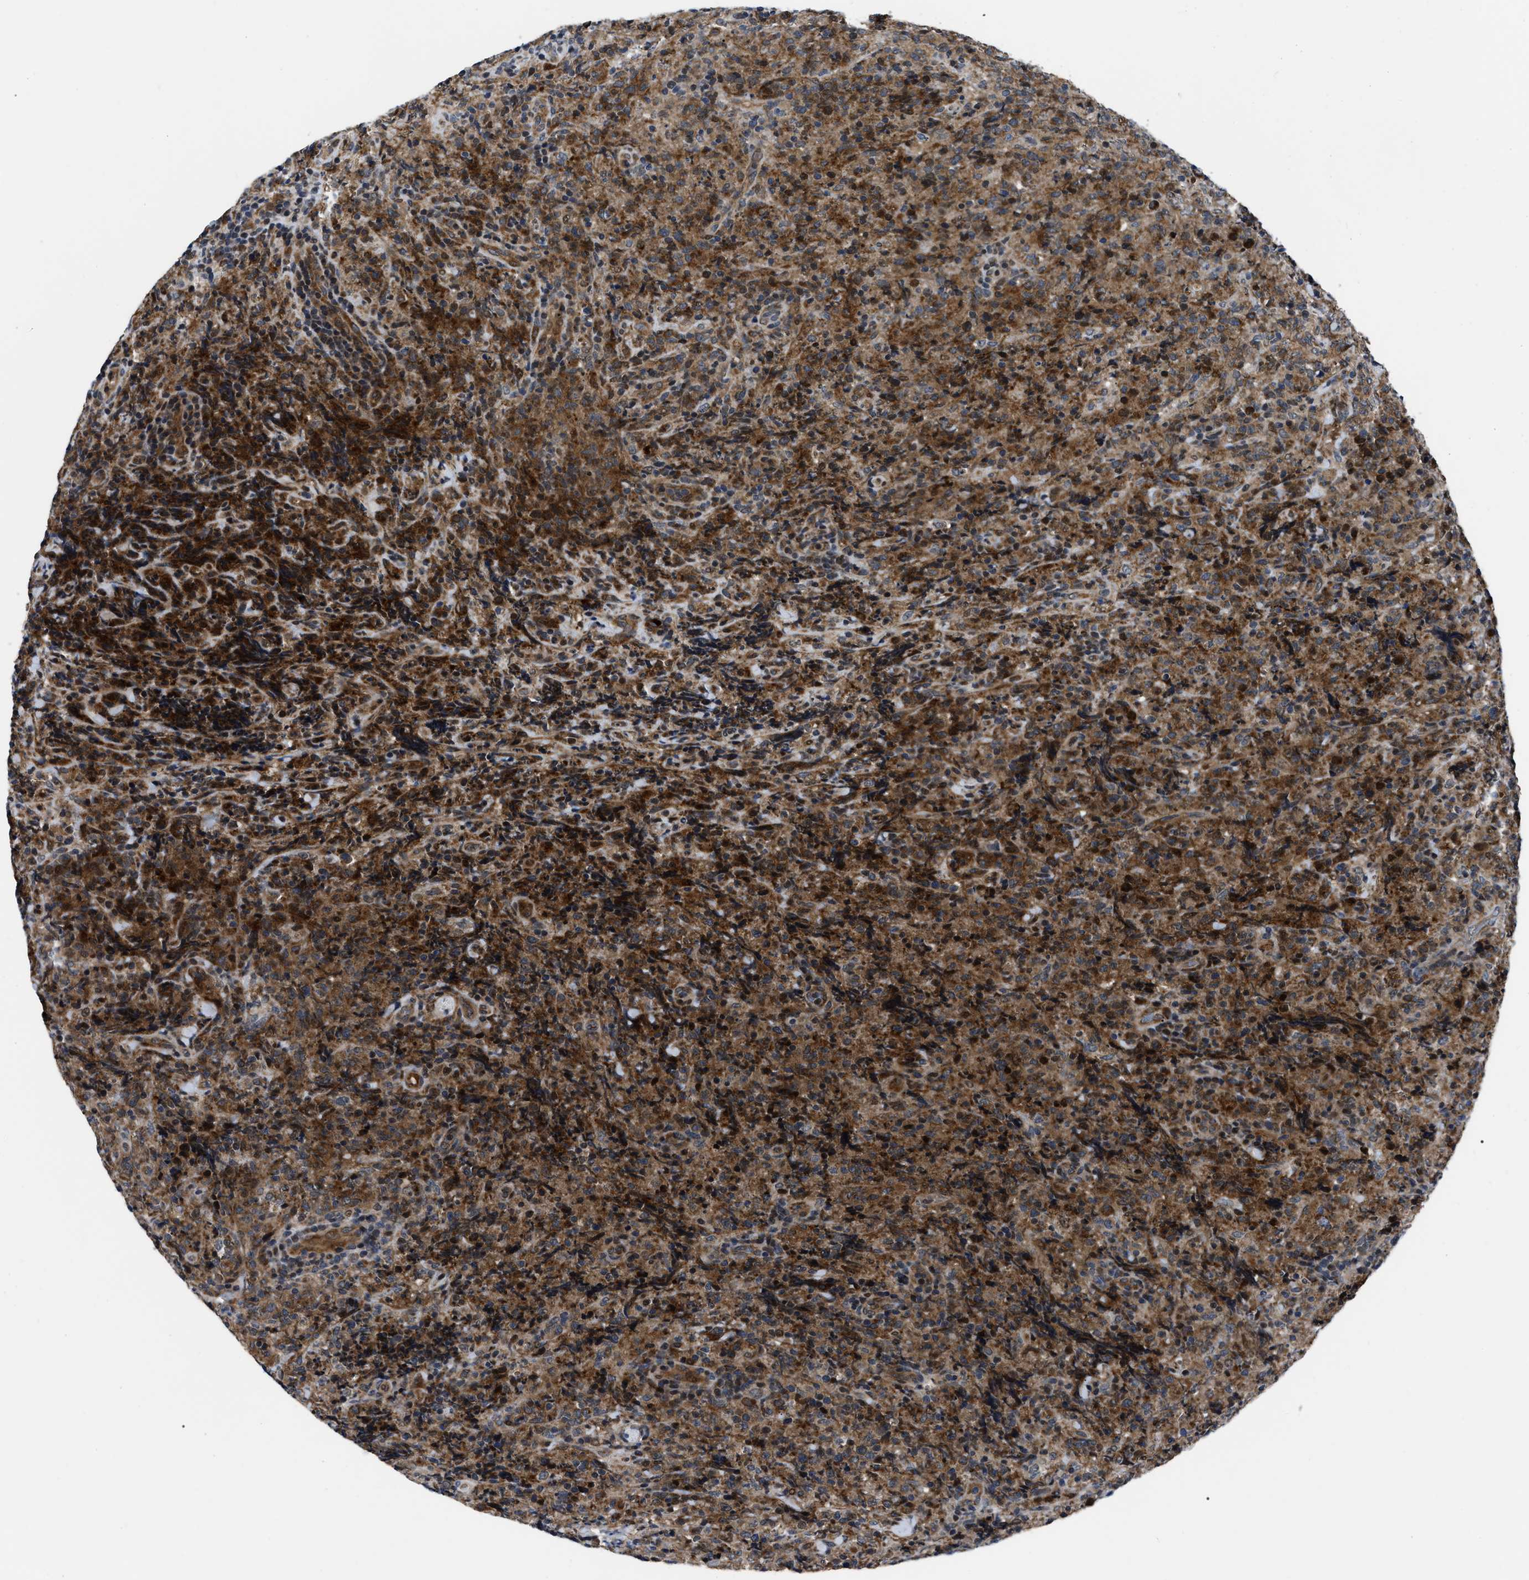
{"staining": {"intensity": "moderate", "quantity": ">75%", "location": "cytoplasmic/membranous"}, "tissue": "lymphoma", "cell_type": "Tumor cells", "image_type": "cancer", "snomed": [{"axis": "morphology", "description": "Malignant lymphoma, non-Hodgkin's type, High grade"}, {"axis": "topography", "description": "Tonsil"}], "caption": "Approximately >75% of tumor cells in human lymphoma exhibit moderate cytoplasmic/membranous protein positivity as visualized by brown immunohistochemical staining.", "gene": "PPWD1", "patient": {"sex": "female", "age": 36}}